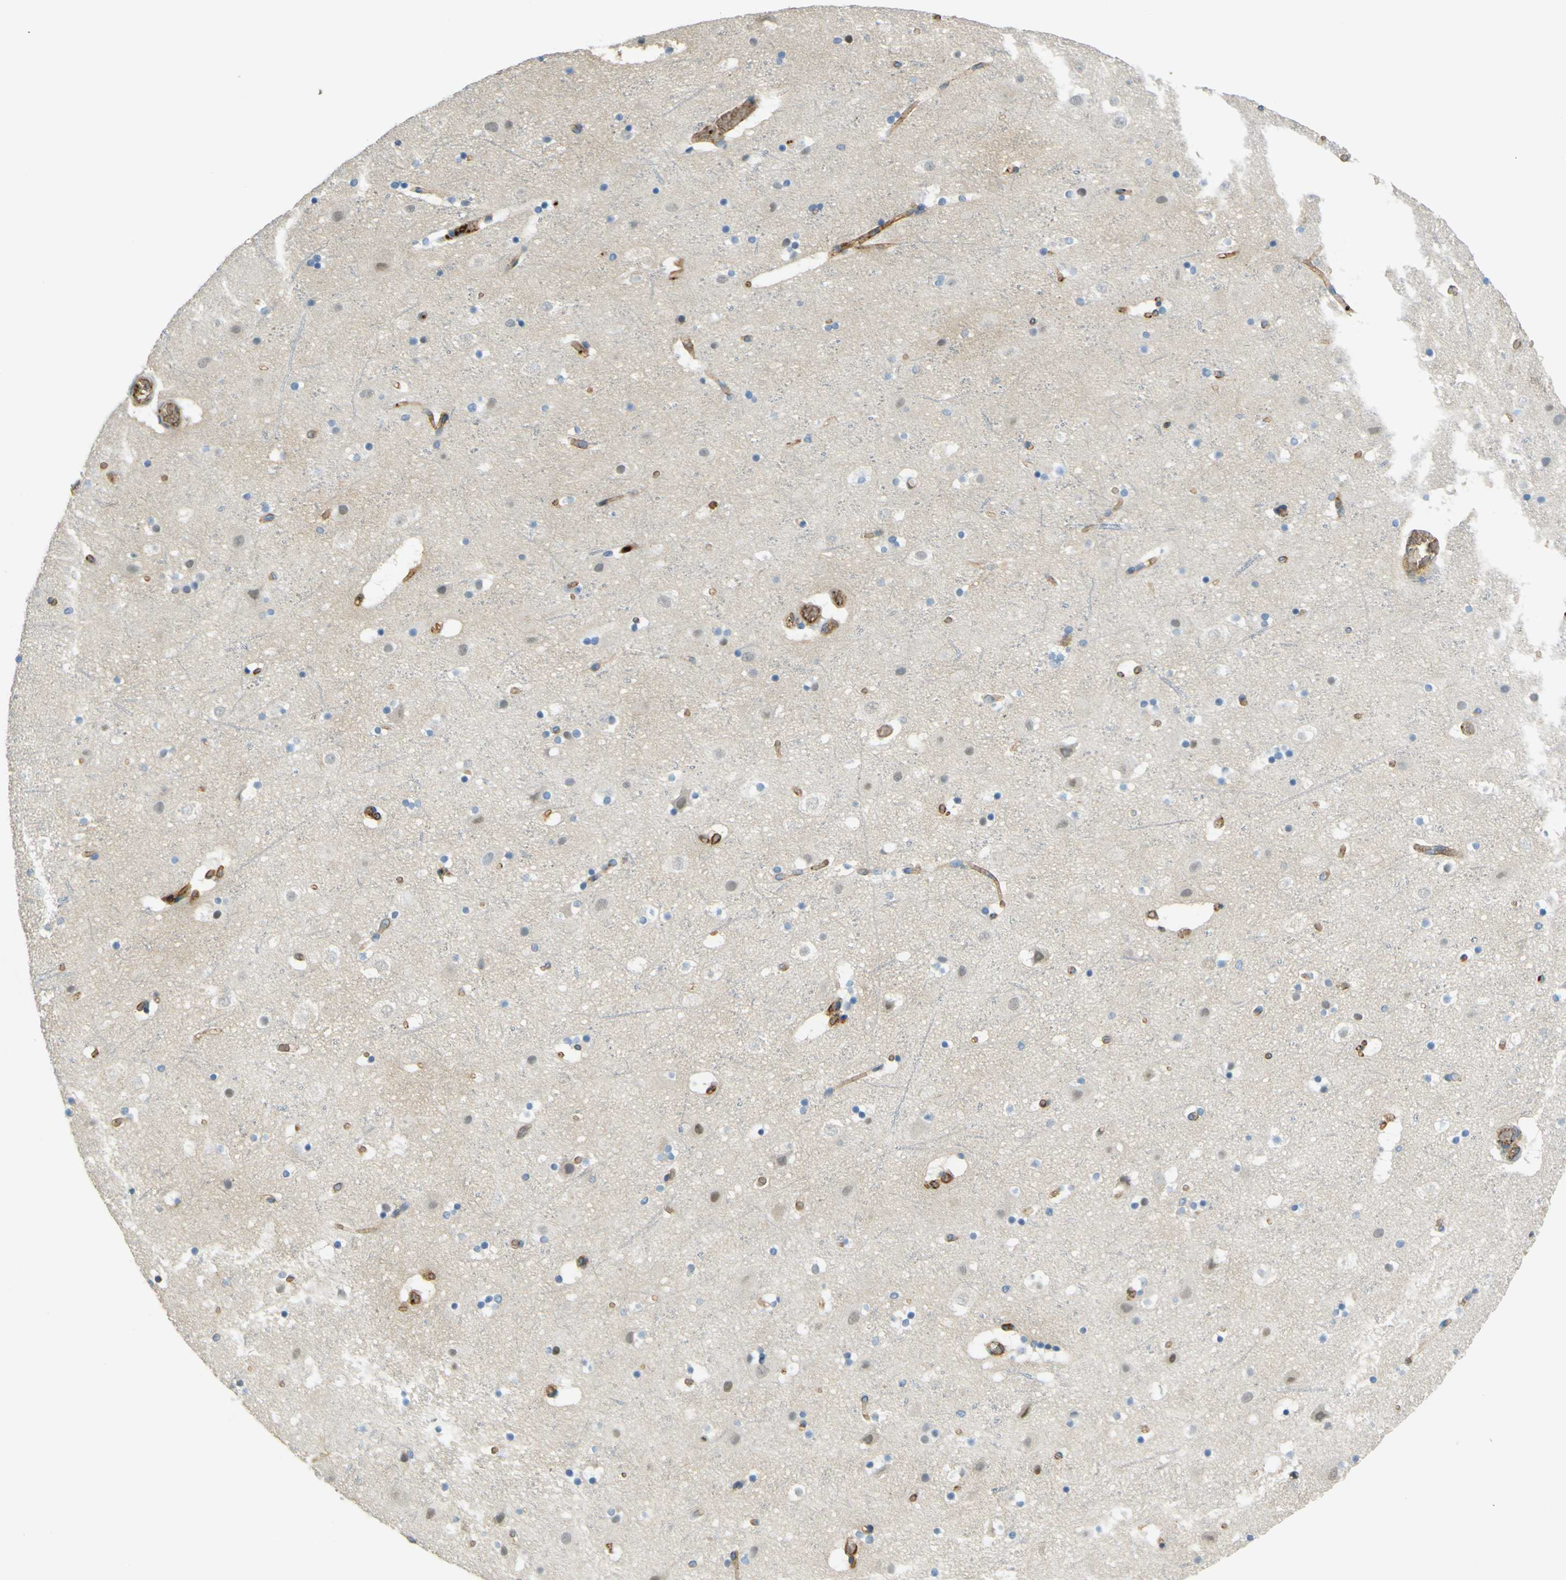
{"staining": {"intensity": "moderate", "quantity": ">75%", "location": "cytoplasmic/membranous"}, "tissue": "cerebral cortex", "cell_type": "Endothelial cells", "image_type": "normal", "snomed": [{"axis": "morphology", "description": "Normal tissue, NOS"}, {"axis": "topography", "description": "Cerebral cortex"}], "caption": "Moderate cytoplasmic/membranous staining is seen in about >75% of endothelial cells in normal cerebral cortex. (IHC, brightfield microscopy, high magnification).", "gene": "PLXDC1", "patient": {"sex": "male", "age": 45}}